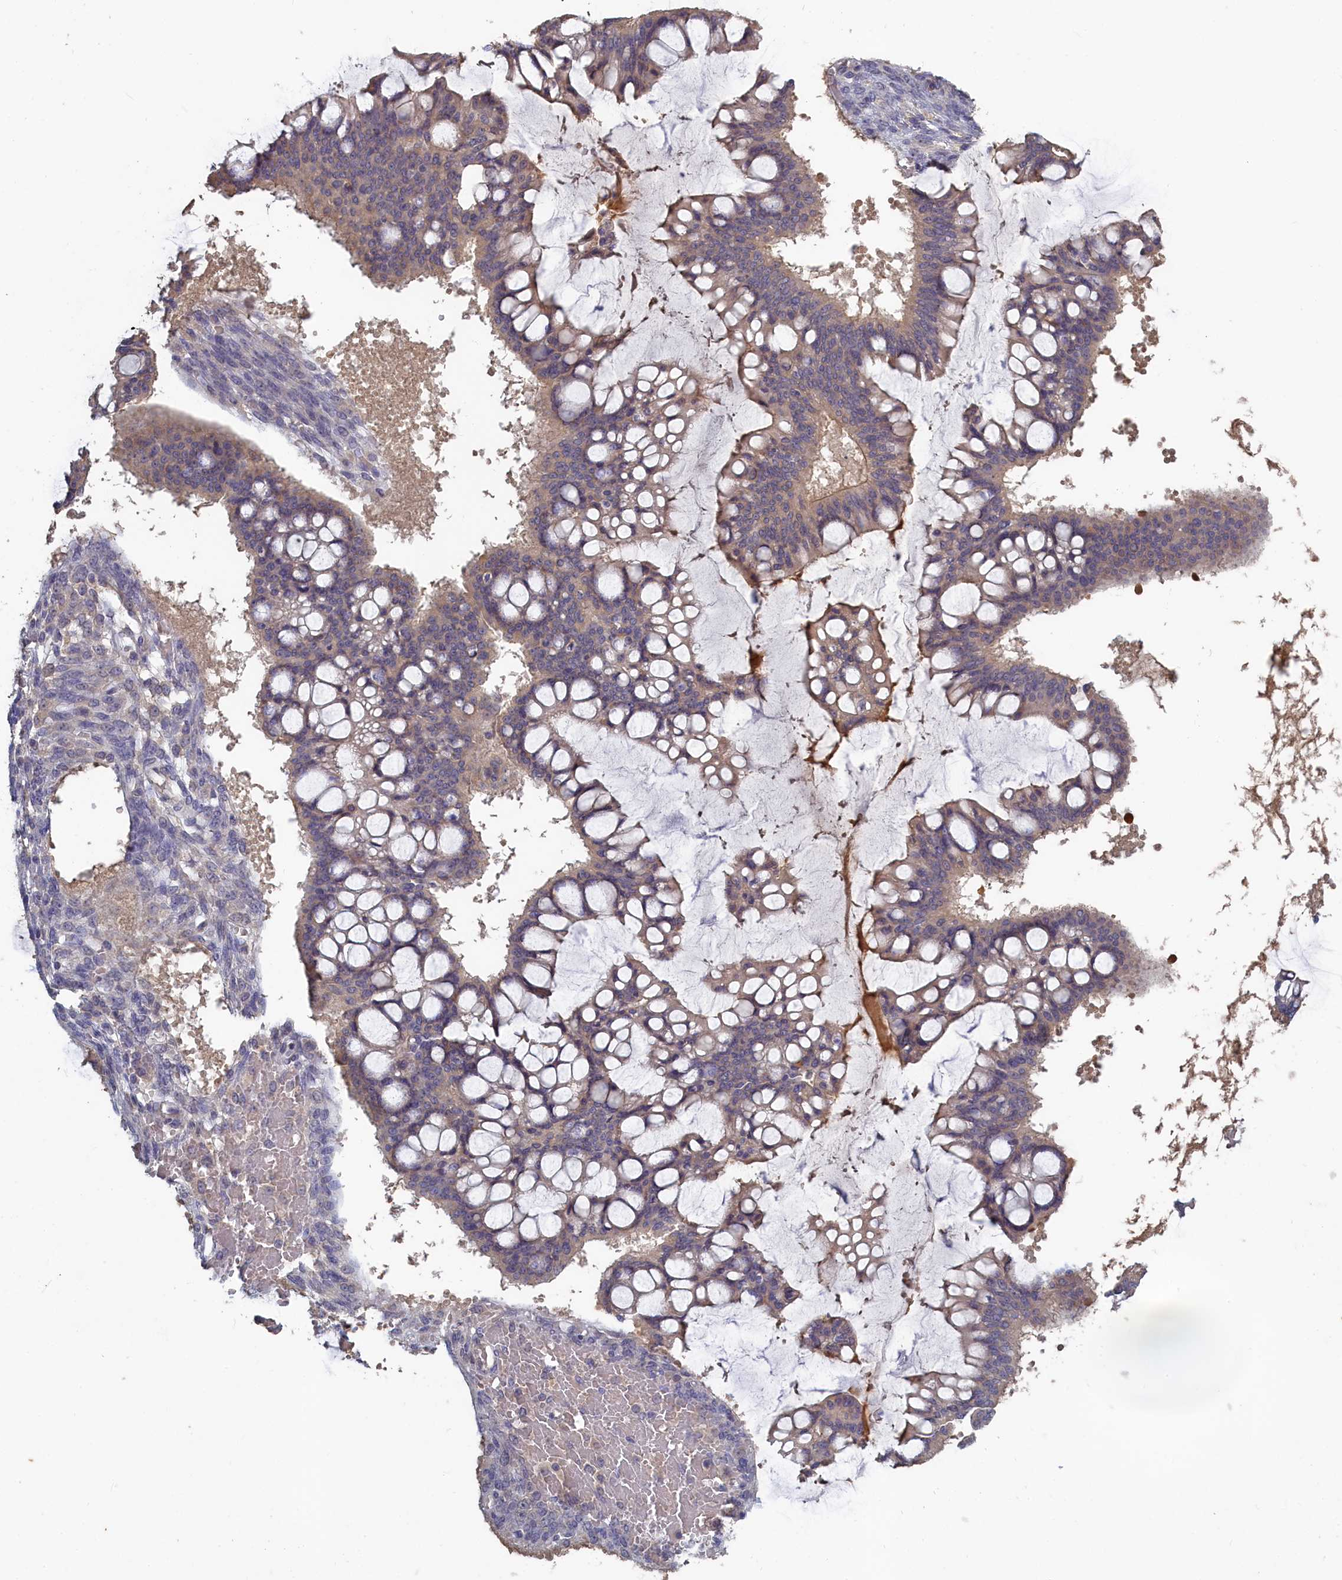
{"staining": {"intensity": "negative", "quantity": "none", "location": "none"}, "tissue": "ovarian cancer", "cell_type": "Tumor cells", "image_type": "cancer", "snomed": [{"axis": "morphology", "description": "Cystadenocarcinoma, mucinous, NOS"}, {"axis": "topography", "description": "Ovary"}], "caption": "Immunohistochemical staining of mucinous cystadenocarcinoma (ovarian) reveals no significant expression in tumor cells.", "gene": "CELF5", "patient": {"sex": "female", "age": 73}}